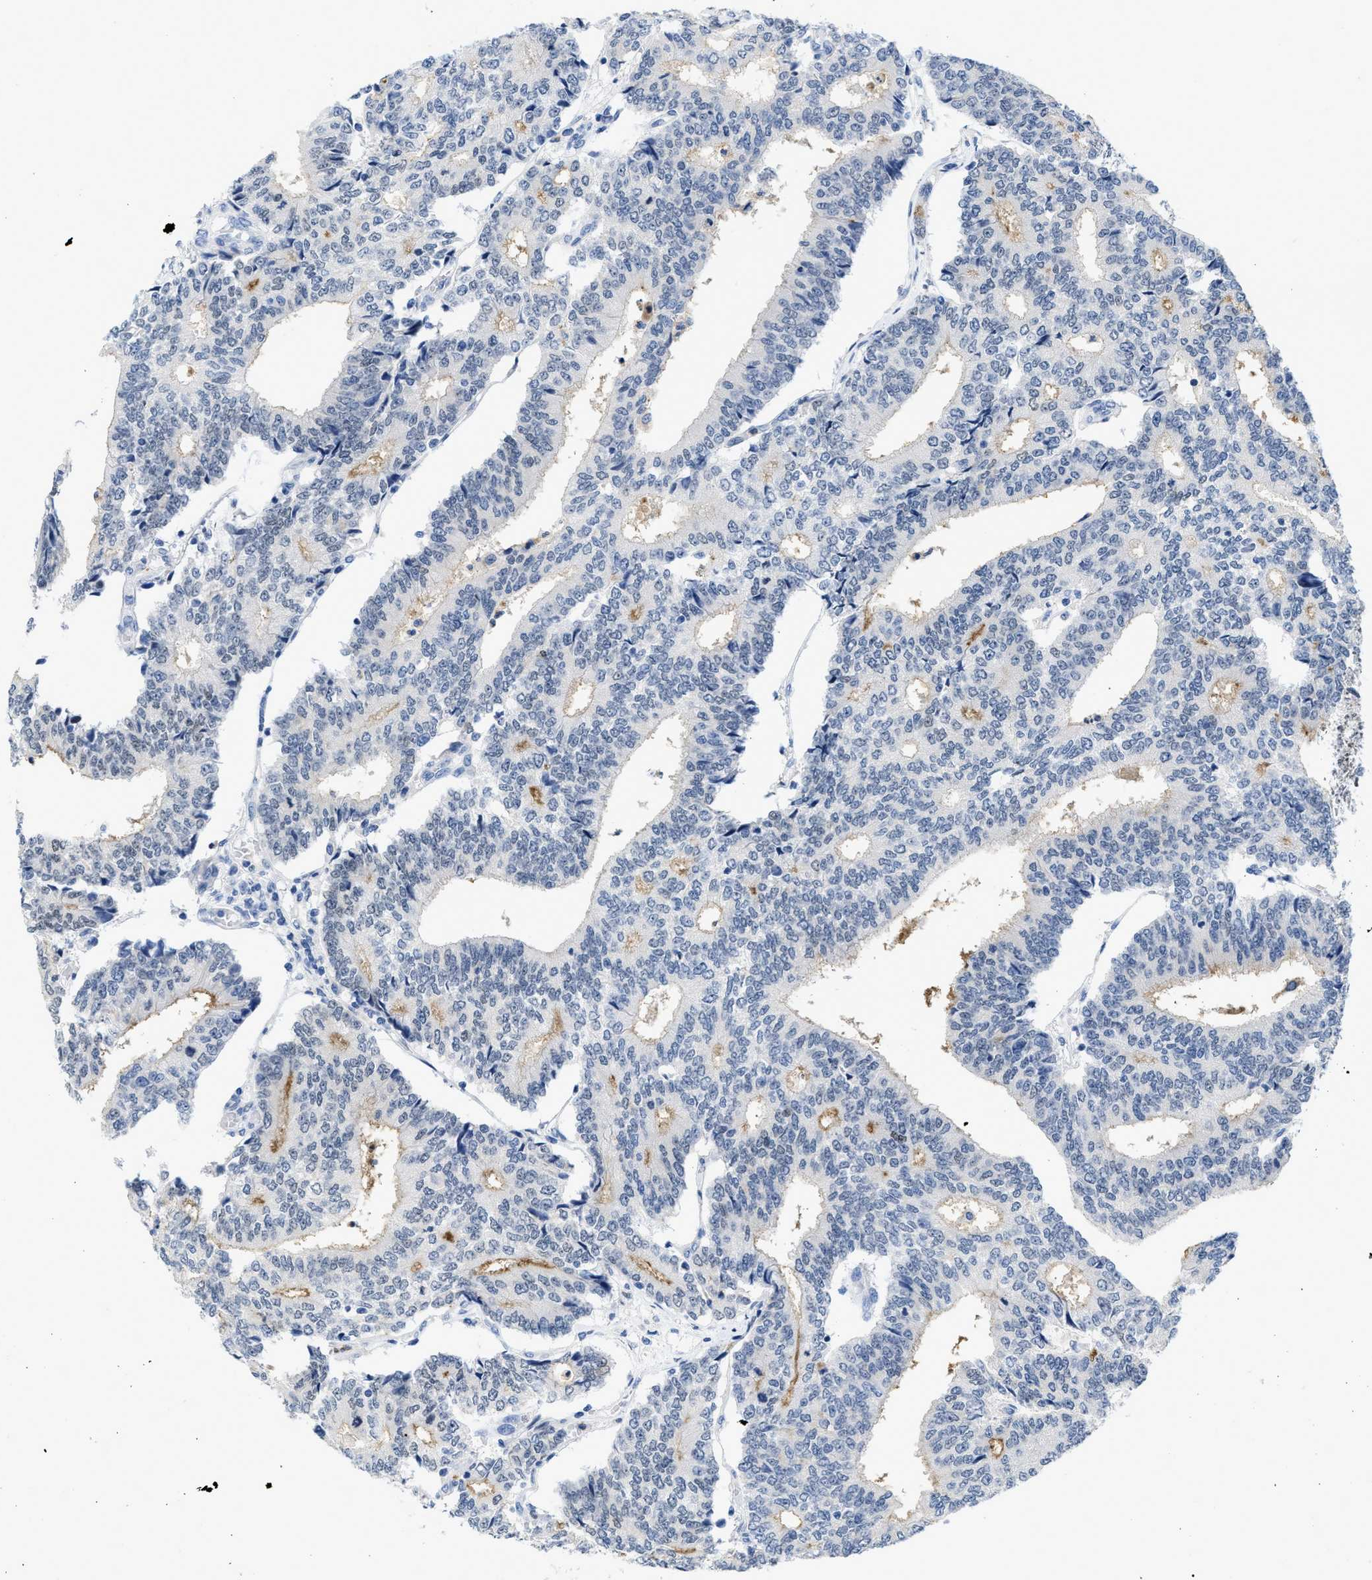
{"staining": {"intensity": "moderate", "quantity": "25%-75%", "location": "nuclear"}, "tissue": "prostate cancer", "cell_type": "Tumor cells", "image_type": "cancer", "snomed": [{"axis": "morphology", "description": "Normal tissue, NOS"}, {"axis": "morphology", "description": "Adenocarcinoma, High grade"}, {"axis": "topography", "description": "Prostate"}, {"axis": "topography", "description": "Seminal veicle"}], "caption": "DAB immunohistochemical staining of human high-grade adenocarcinoma (prostate) exhibits moderate nuclear protein positivity in approximately 25%-75% of tumor cells.", "gene": "NFIX", "patient": {"sex": "male", "age": 55}}